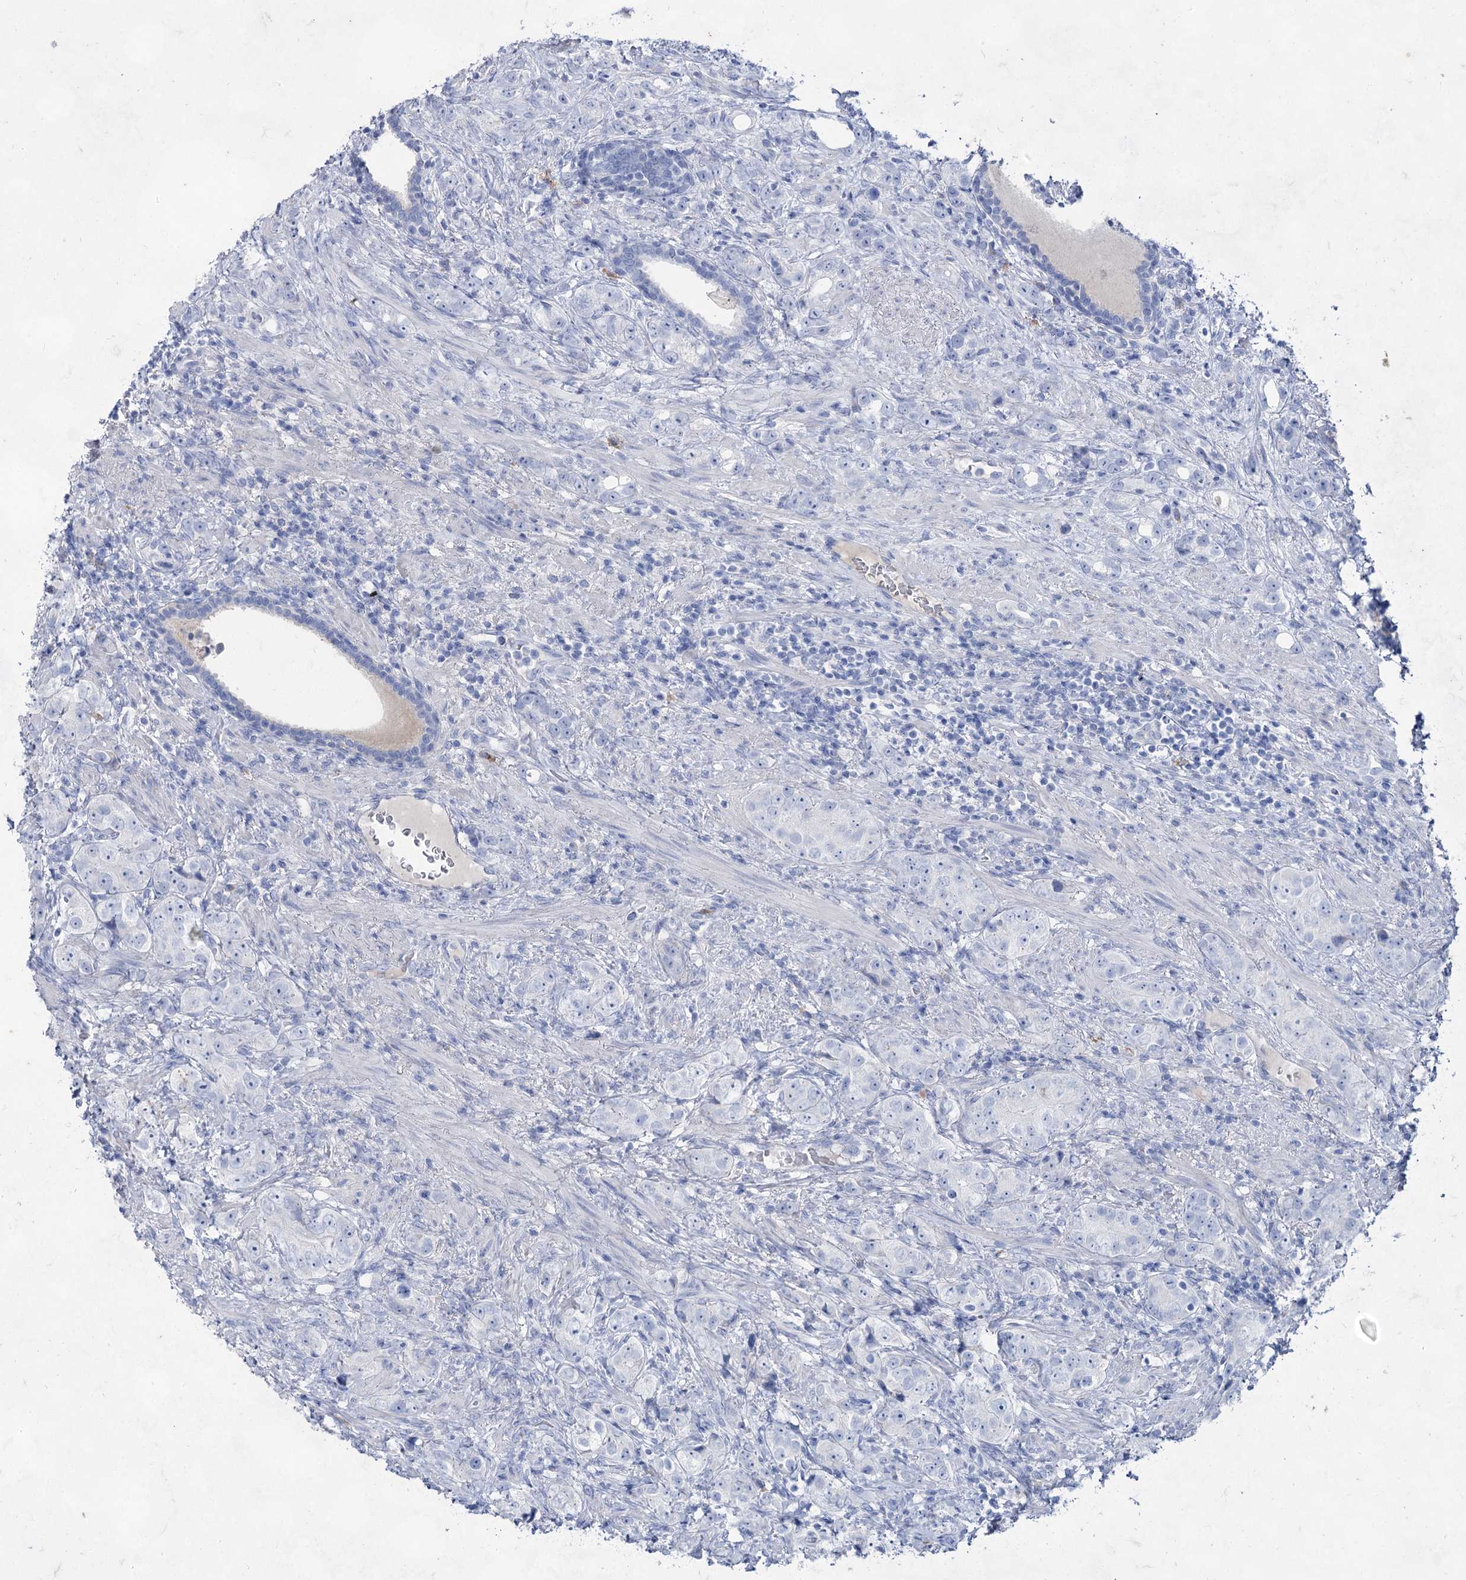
{"staining": {"intensity": "negative", "quantity": "none", "location": "none"}, "tissue": "prostate cancer", "cell_type": "Tumor cells", "image_type": "cancer", "snomed": [{"axis": "morphology", "description": "Adenocarcinoma, High grade"}, {"axis": "topography", "description": "Prostate"}], "caption": "High power microscopy image of an IHC histopathology image of prostate cancer (high-grade adenocarcinoma), revealing no significant positivity in tumor cells.", "gene": "ACRV1", "patient": {"sex": "male", "age": 63}}